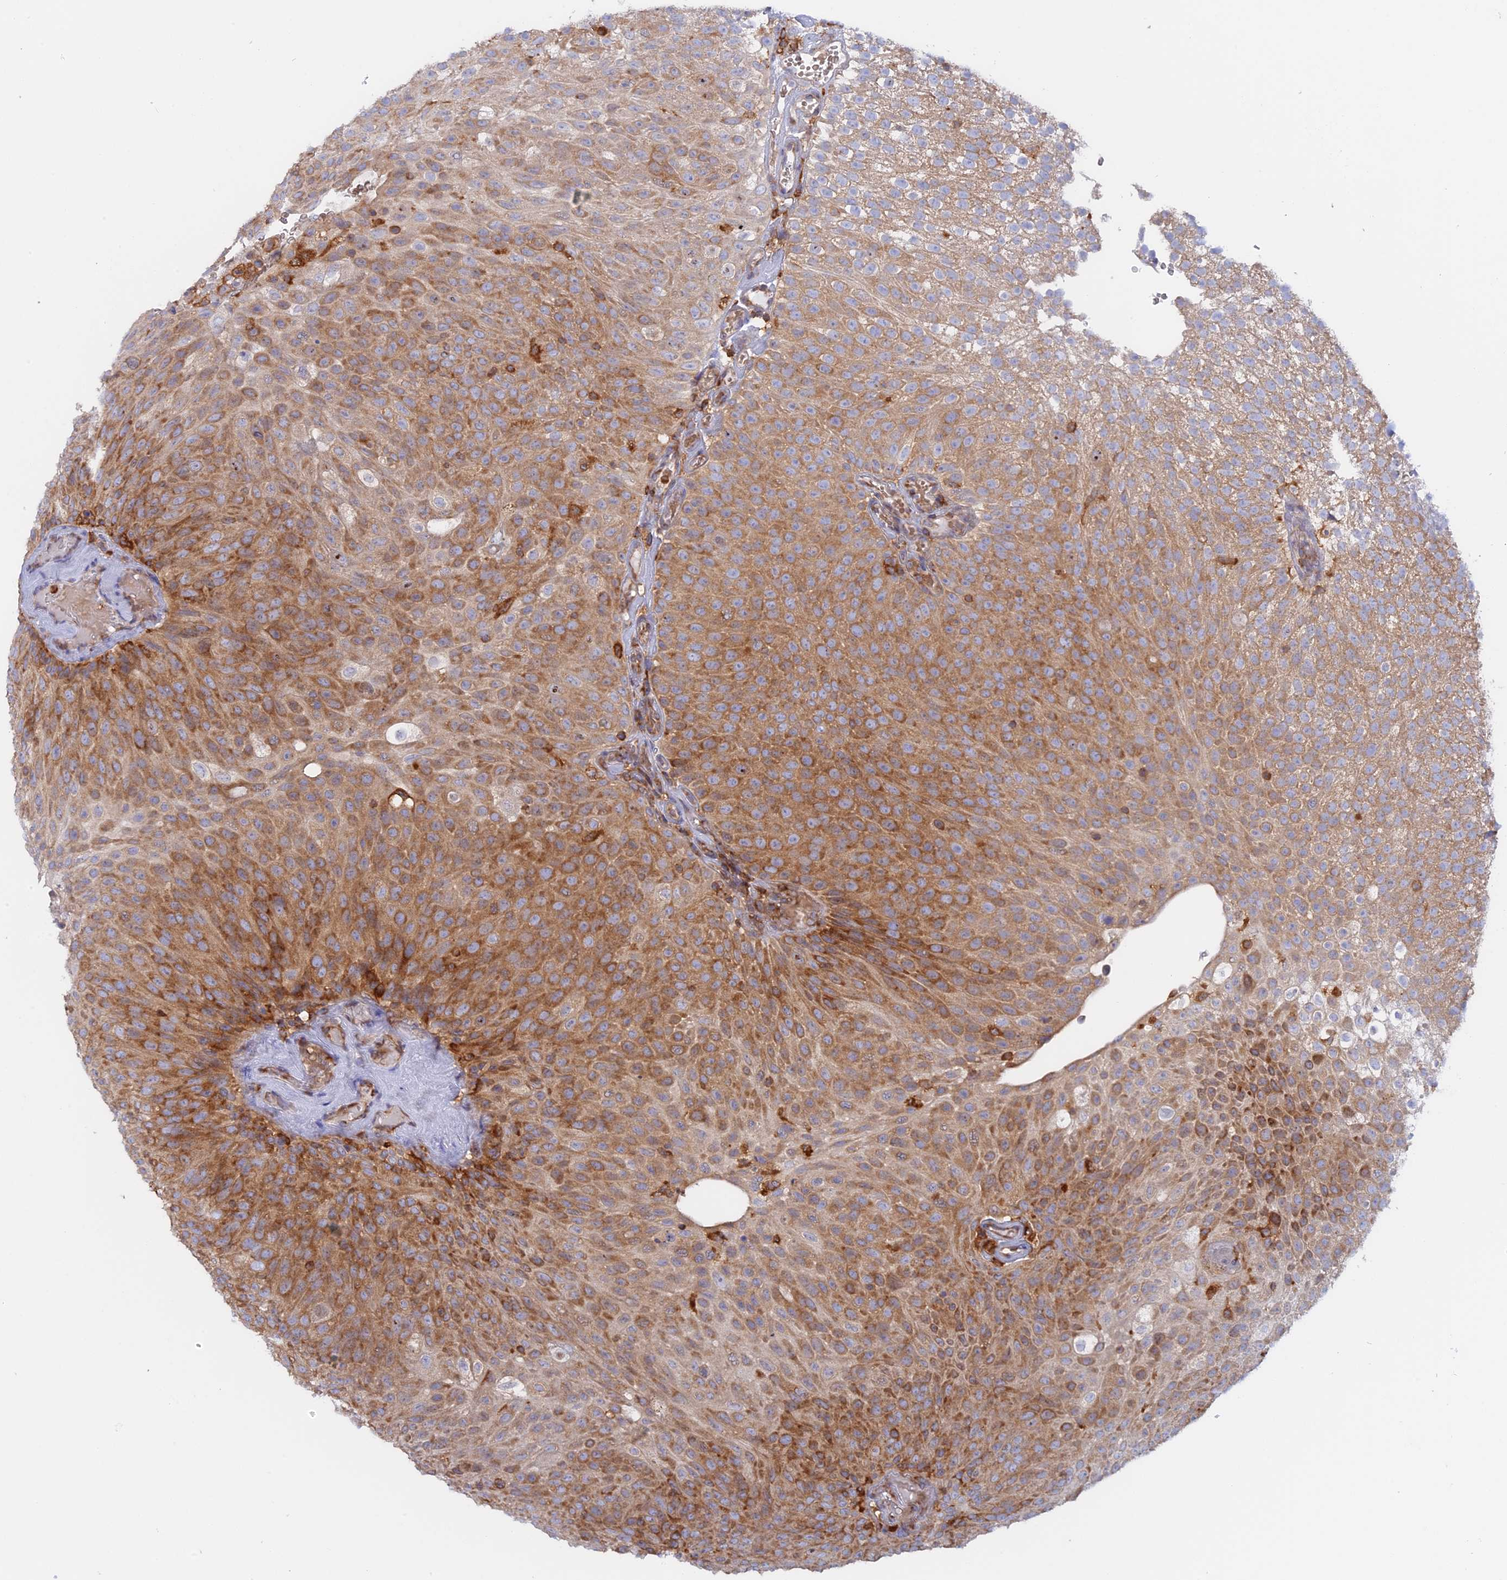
{"staining": {"intensity": "moderate", "quantity": ">75%", "location": "cytoplasmic/membranous"}, "tissue": "urothelial cancer", "cell_type": "Tumor cells", "image_type": "cancer", "snomed": [{"axis": "morphology", "description": "Urothelial carcinoma, Low grade"}, {"axis": "topography", "description": "Urinary bladder"}], "caption": "Low-grade urothelial carcinoma tissue displays moderate cytoplasmic/membranous staining in about >75% of tumor cells (DAB (3,3'-diaminobenzidine) = brown stain, brightfield microscopy at high magnification).", "gene": "GMIP", "patient": {"sex": "male", "age": 78}}